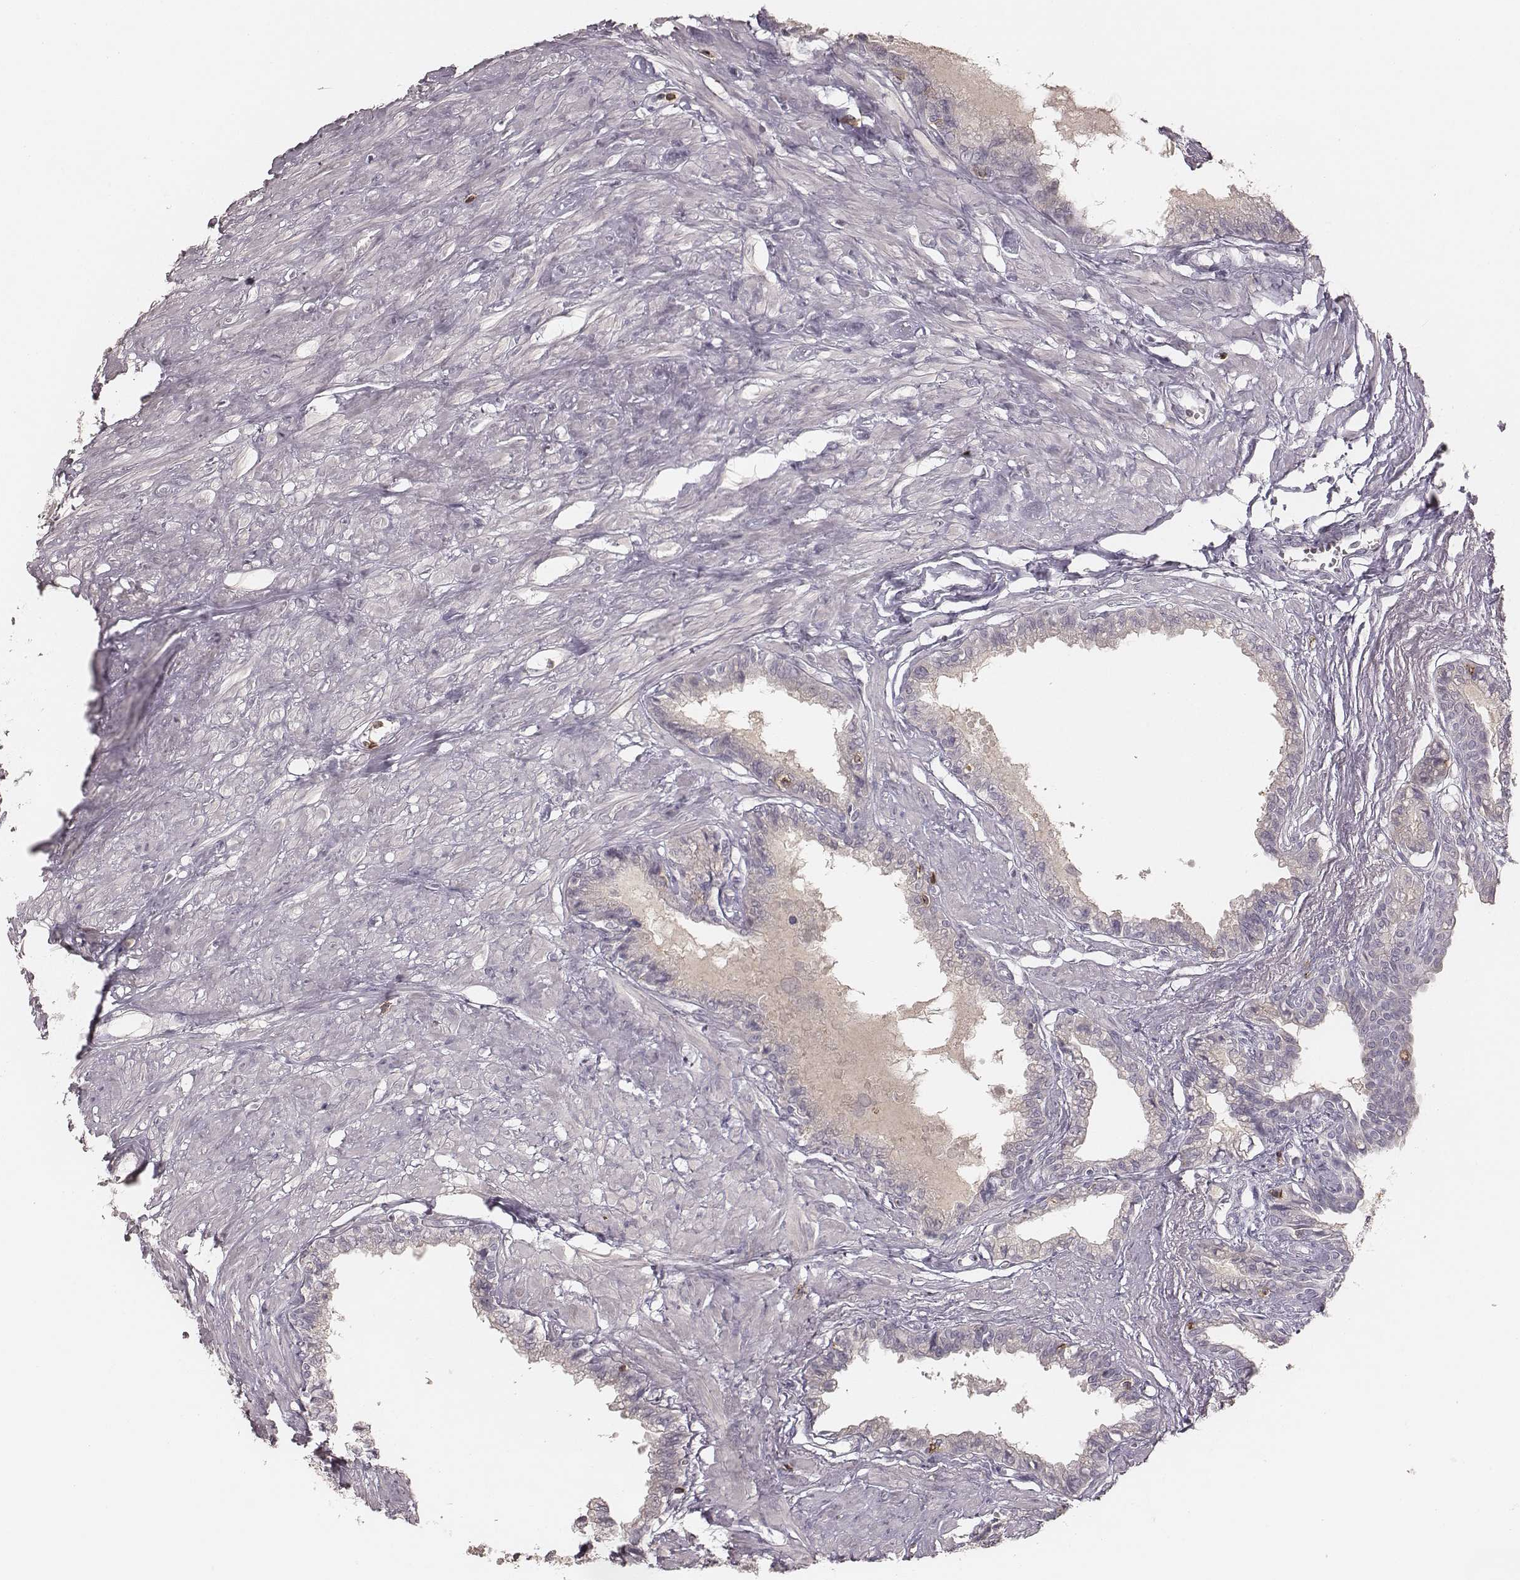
{"staining": {"intensity": "negative", "quantity": "none", "location": "none"}, "tissue": "seminal vesicle", "cell_type": "Glandular cells", "image_type": "normal", "snomed": [{"axis": "morphology", "description": "Normal tissue, NOS"}, {"axis": "morphology", "description": "Urothelial carcinoma, NOS"}, {"axis": "topography", "description": "Urinary bladder"}, {"axis": "topography", "description": "Seminal veicle"}], "caption": "Immunohistochemistry (IHC) histopathology image of unremarkable seminal vesicle stained for a protein (brown), which demonstrates no expression in glandular cells.", "gene": "CD8A", "patient": {"sex": "male", "age": 76}}